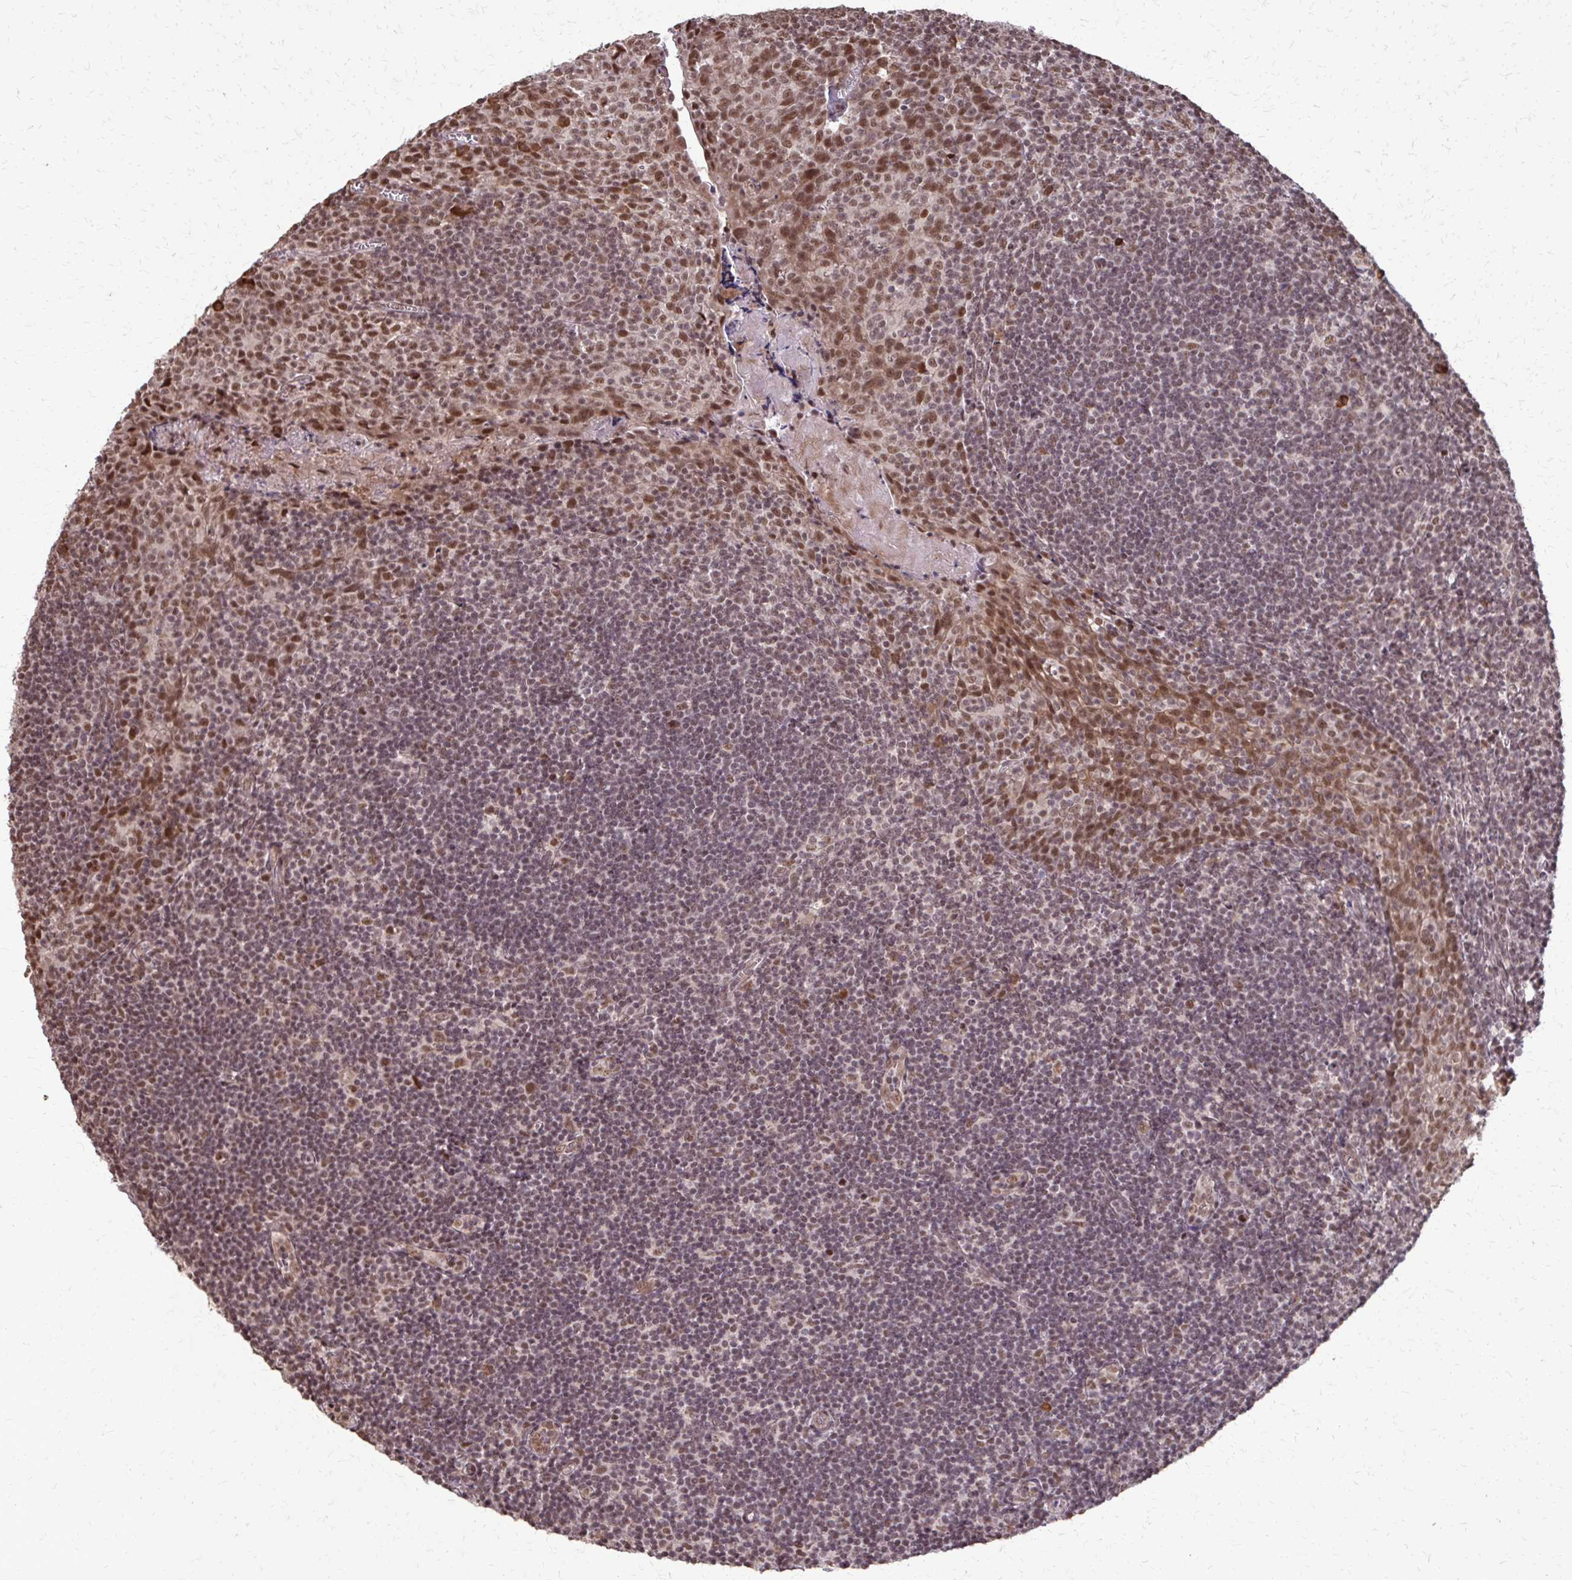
{"staining": {"intensity": "weak", "quantity": "25%-75%", "location": "nuclear"}, "tissue": "tonsil", "cell_type": "Germinal center cells", "image_type": "normal", "snomed": [{"axis": "morphology", "description": "Normal tissue, NOS"}, {"axis": "morphology", "description": "Inflammation, NOS"}, {"axis": "topography", "description": "Tonsil"}], "caption": "A high-resolution photomicrograph shows immunohistochemistry (IHC) staining of unremarkable tonsil, which reveals weak nuclear expression in approximately 25%-75% of germinal center cells. The staining was performed using DAB (3,3'-diaminobenzidine), with brown indicating positive protein expression. Nuclei are stained blue with hematoxylin.", "gene": "SS18", "patient": {"sex": "female", "age": 31}}